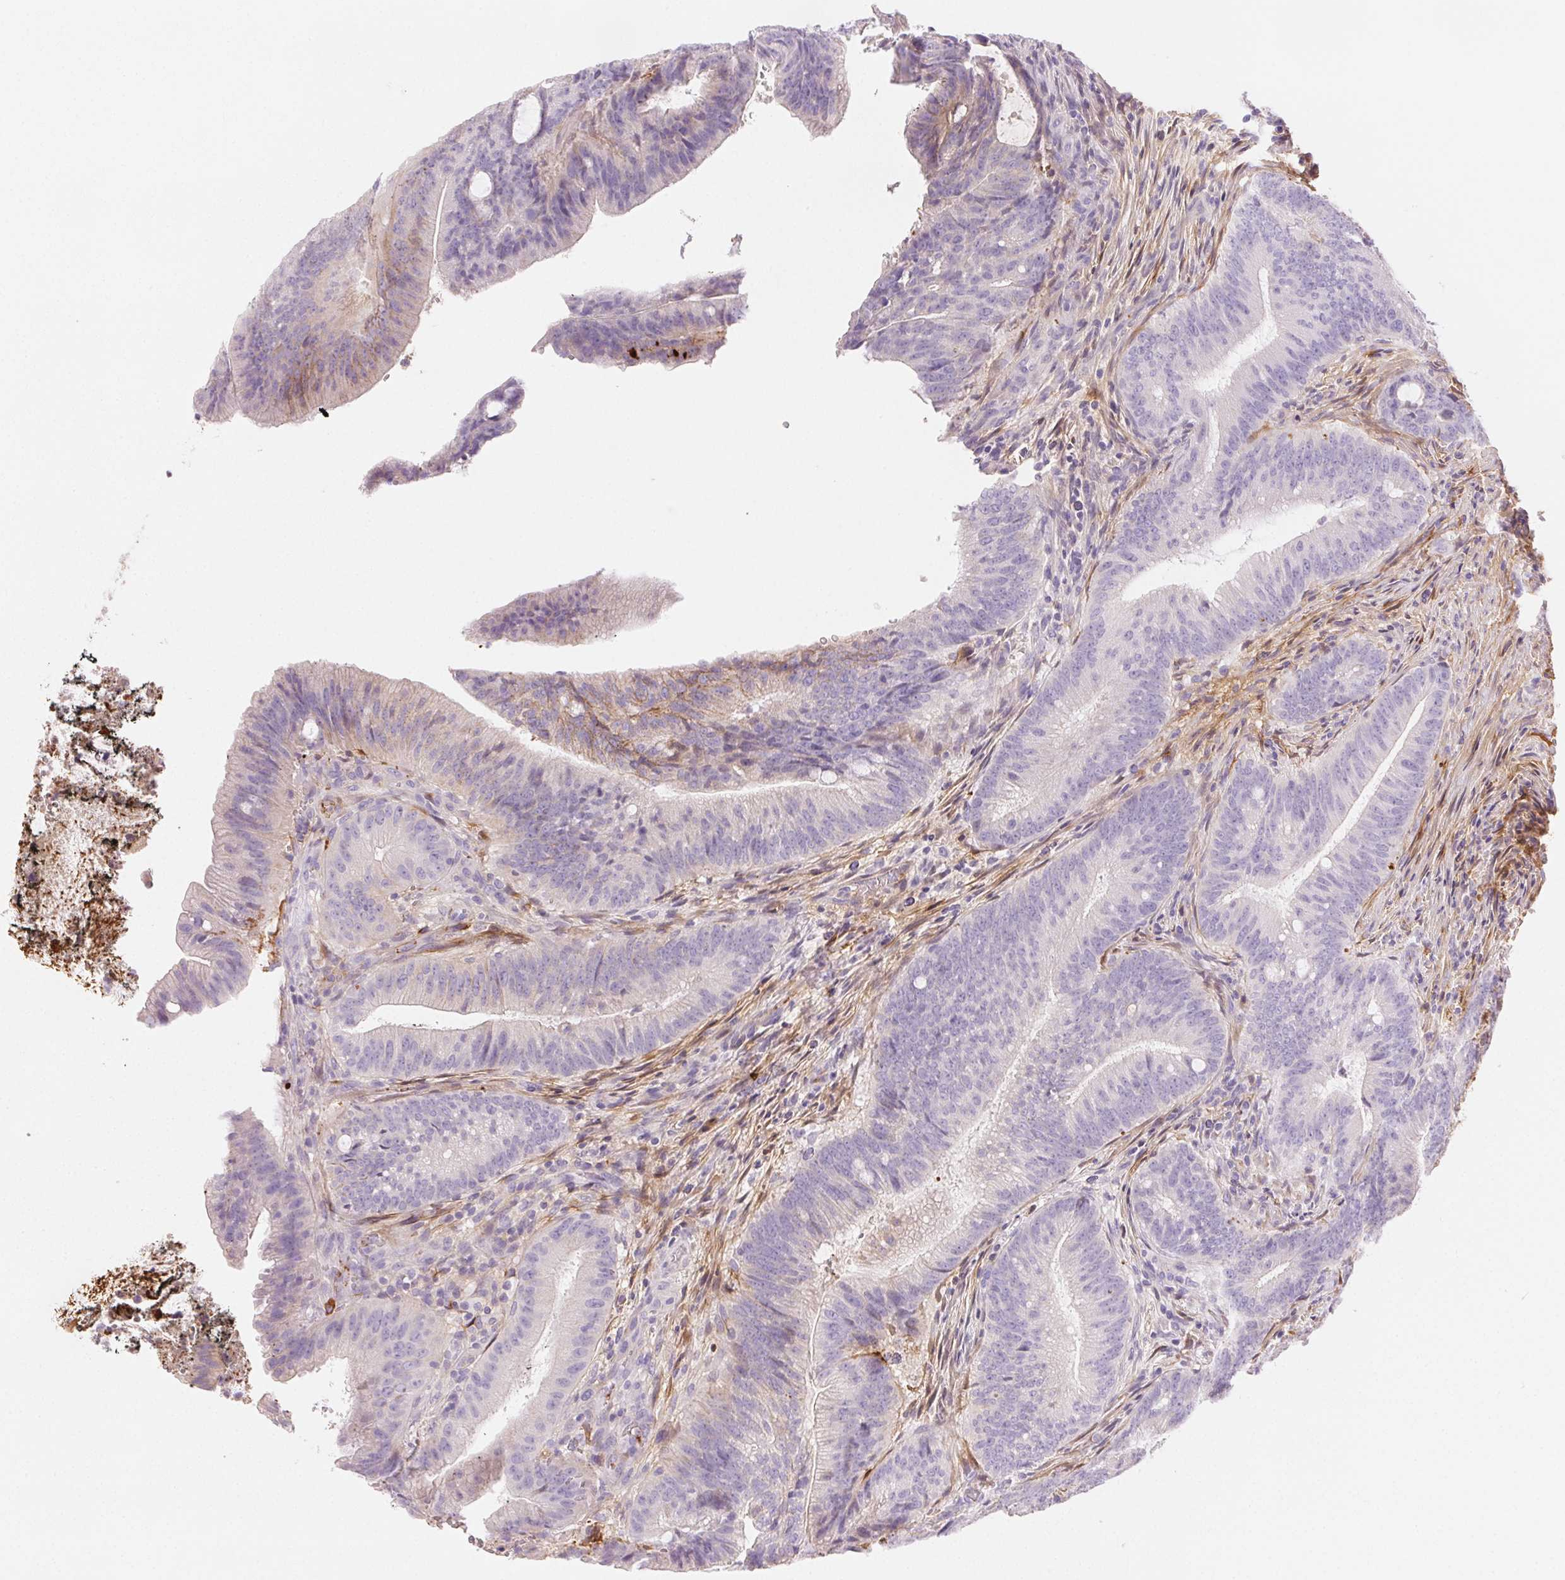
{"staining": {"intensity": "negative", "quantity": "none", "location": "none"}, "tissue": "colorectal cancer", "cell_type": "Tumor cells", "image_type": "cancer", "snomed": [{"axis": "morphology", "description": "Adenocarcinoma, NOS"}, {"axis": "topography", "description": "Colon"}], "caption": "The immunohistochemistry photomicrograph has no significant expression in tumor cells of adenocarcinoma (colorectal) tissue.", "gene": "FGA", "patient": {"sex": "female", "age": 43}}